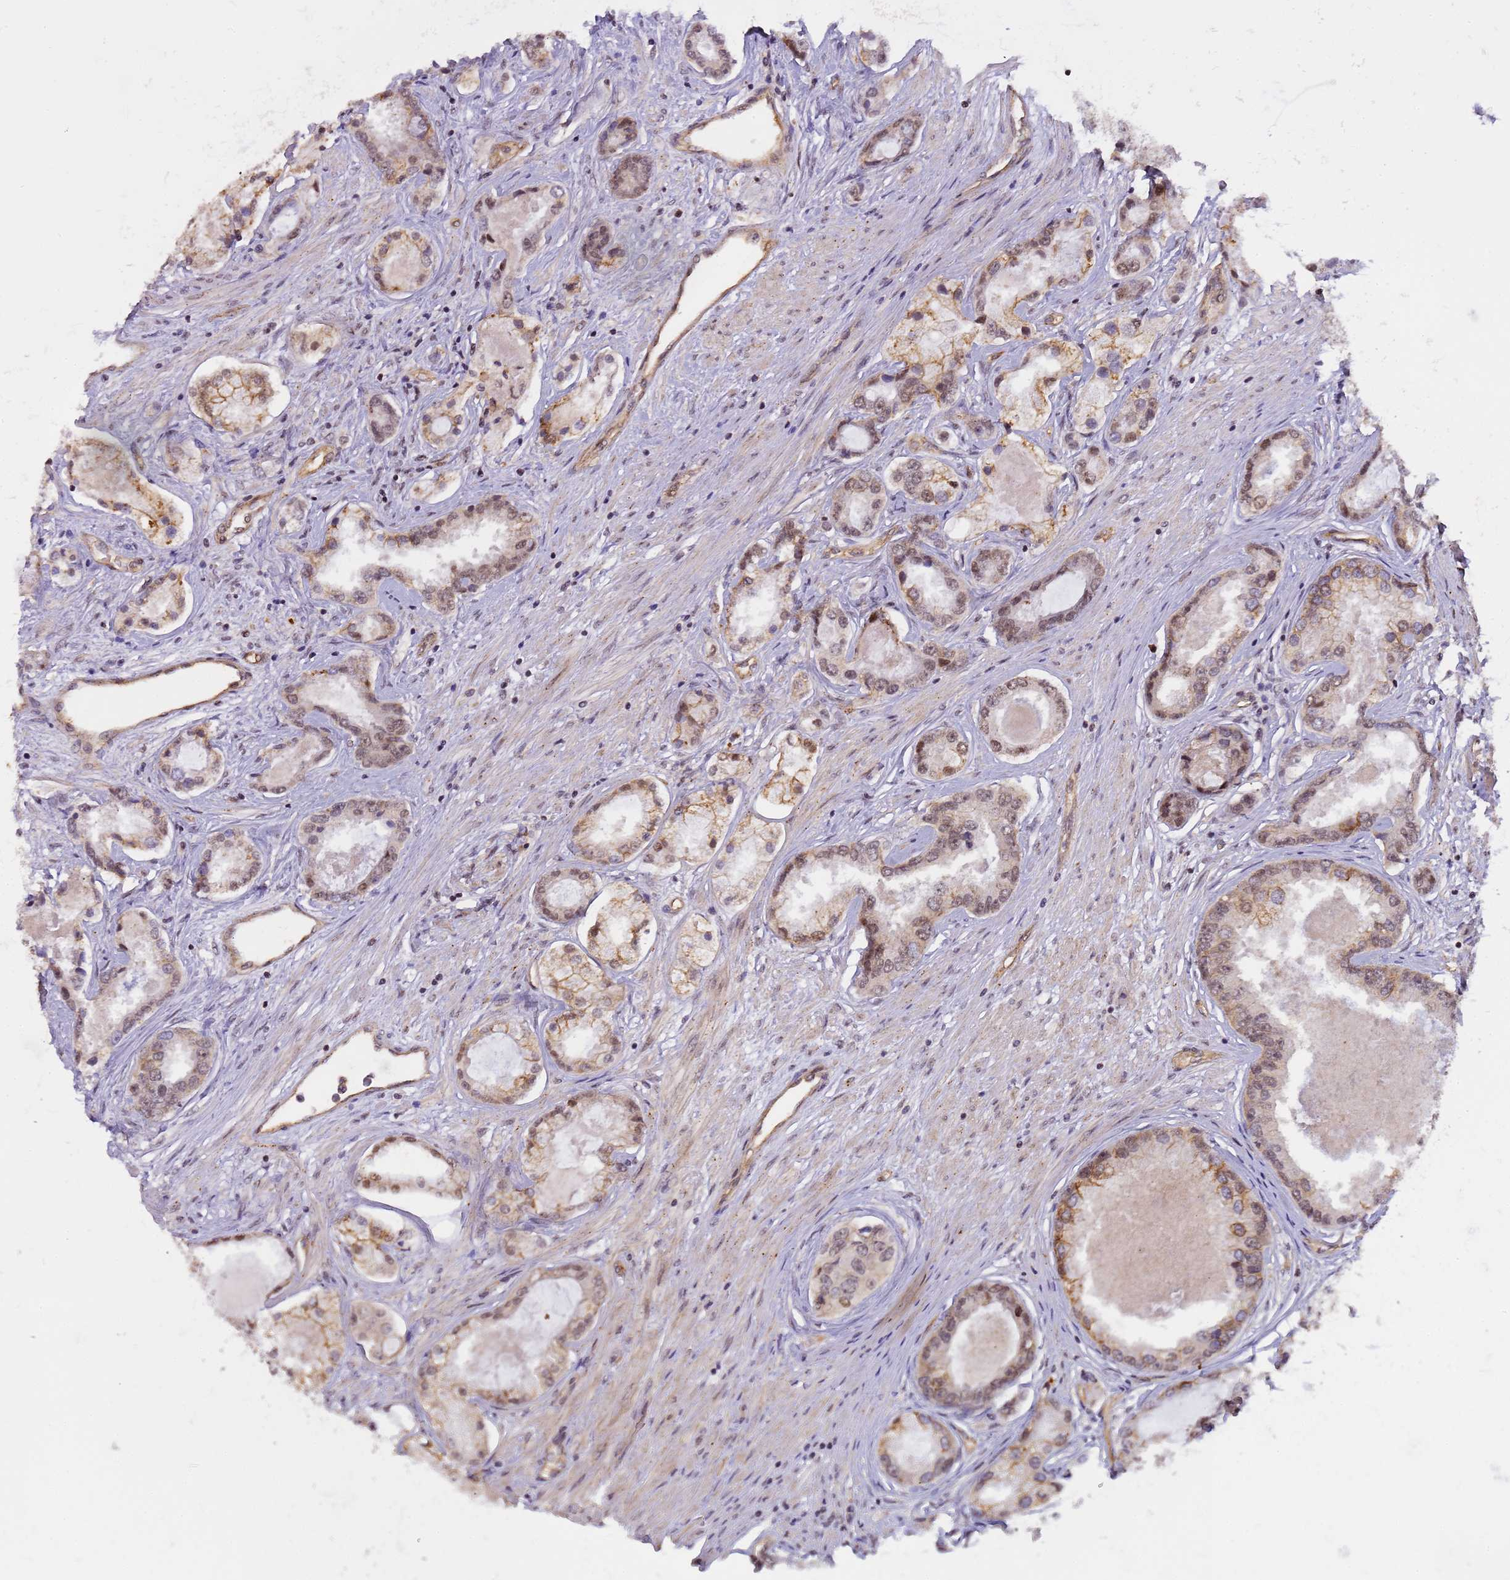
{"staining": {"intensity": "moderate", "quantity": ">75%", "location": "cytoplasmic/membranous,nuclear"}, "tissue": "prostate cancer", "cell_type": "Tumor cells", "image_type": "cancer", "snomed": [{"axis": "morphology", "description": "Adenocarcinoma, Low grade"}, {"axis": "topography", "description": "Prostate"}], "caption": "This micrograph displays prostate cancer stained with immunohistochemistry (IHC) to label a protein in brown. The cytoplasmic/membranous and nuclear of tumor cells show moderate positivity for the protein. Nuclei are counter-stained blue.", "gene": "EMC2", "patient": {"sex": "male", "age": 68}}